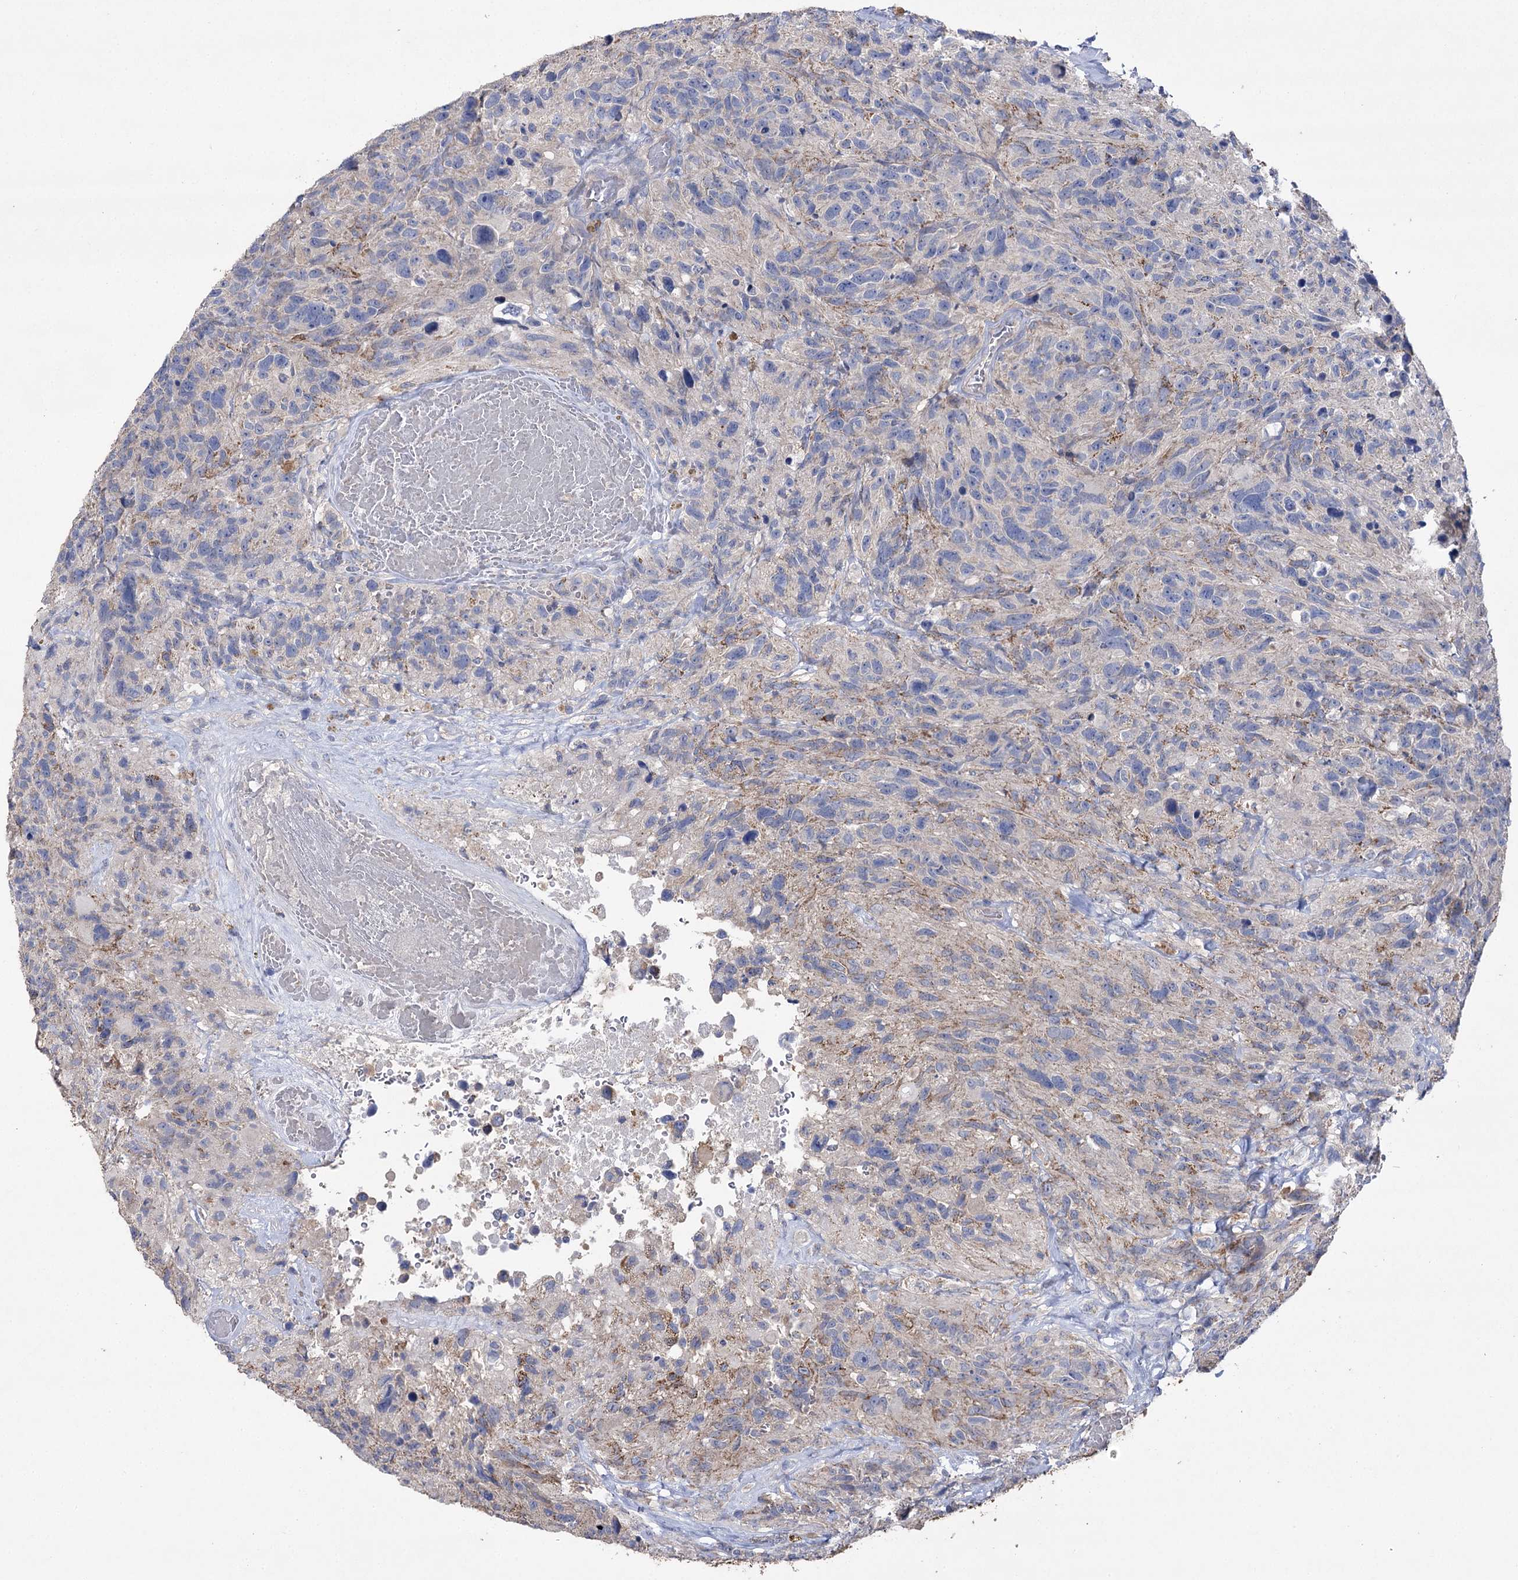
{"staining": {"intensity": "negative", "quantity": "none", "location": "none"}, "tissue": "glioma", "cell_type": "Tumor cells", "image_type": "cancer", "snomed": [{"axis": "morphology", "description": "Glioma, malignant, High grade"}, {"axis": "topography", "description": "Brain"}], "caption": "Histopathology image shows no significant protein positivity in tumor cells of malignant high-grade glioma. (DAB immunohistochemistry with hematoxylin counter stain).", "gene": "AURKC", "patient": {"sex": "male", "age": 69}}